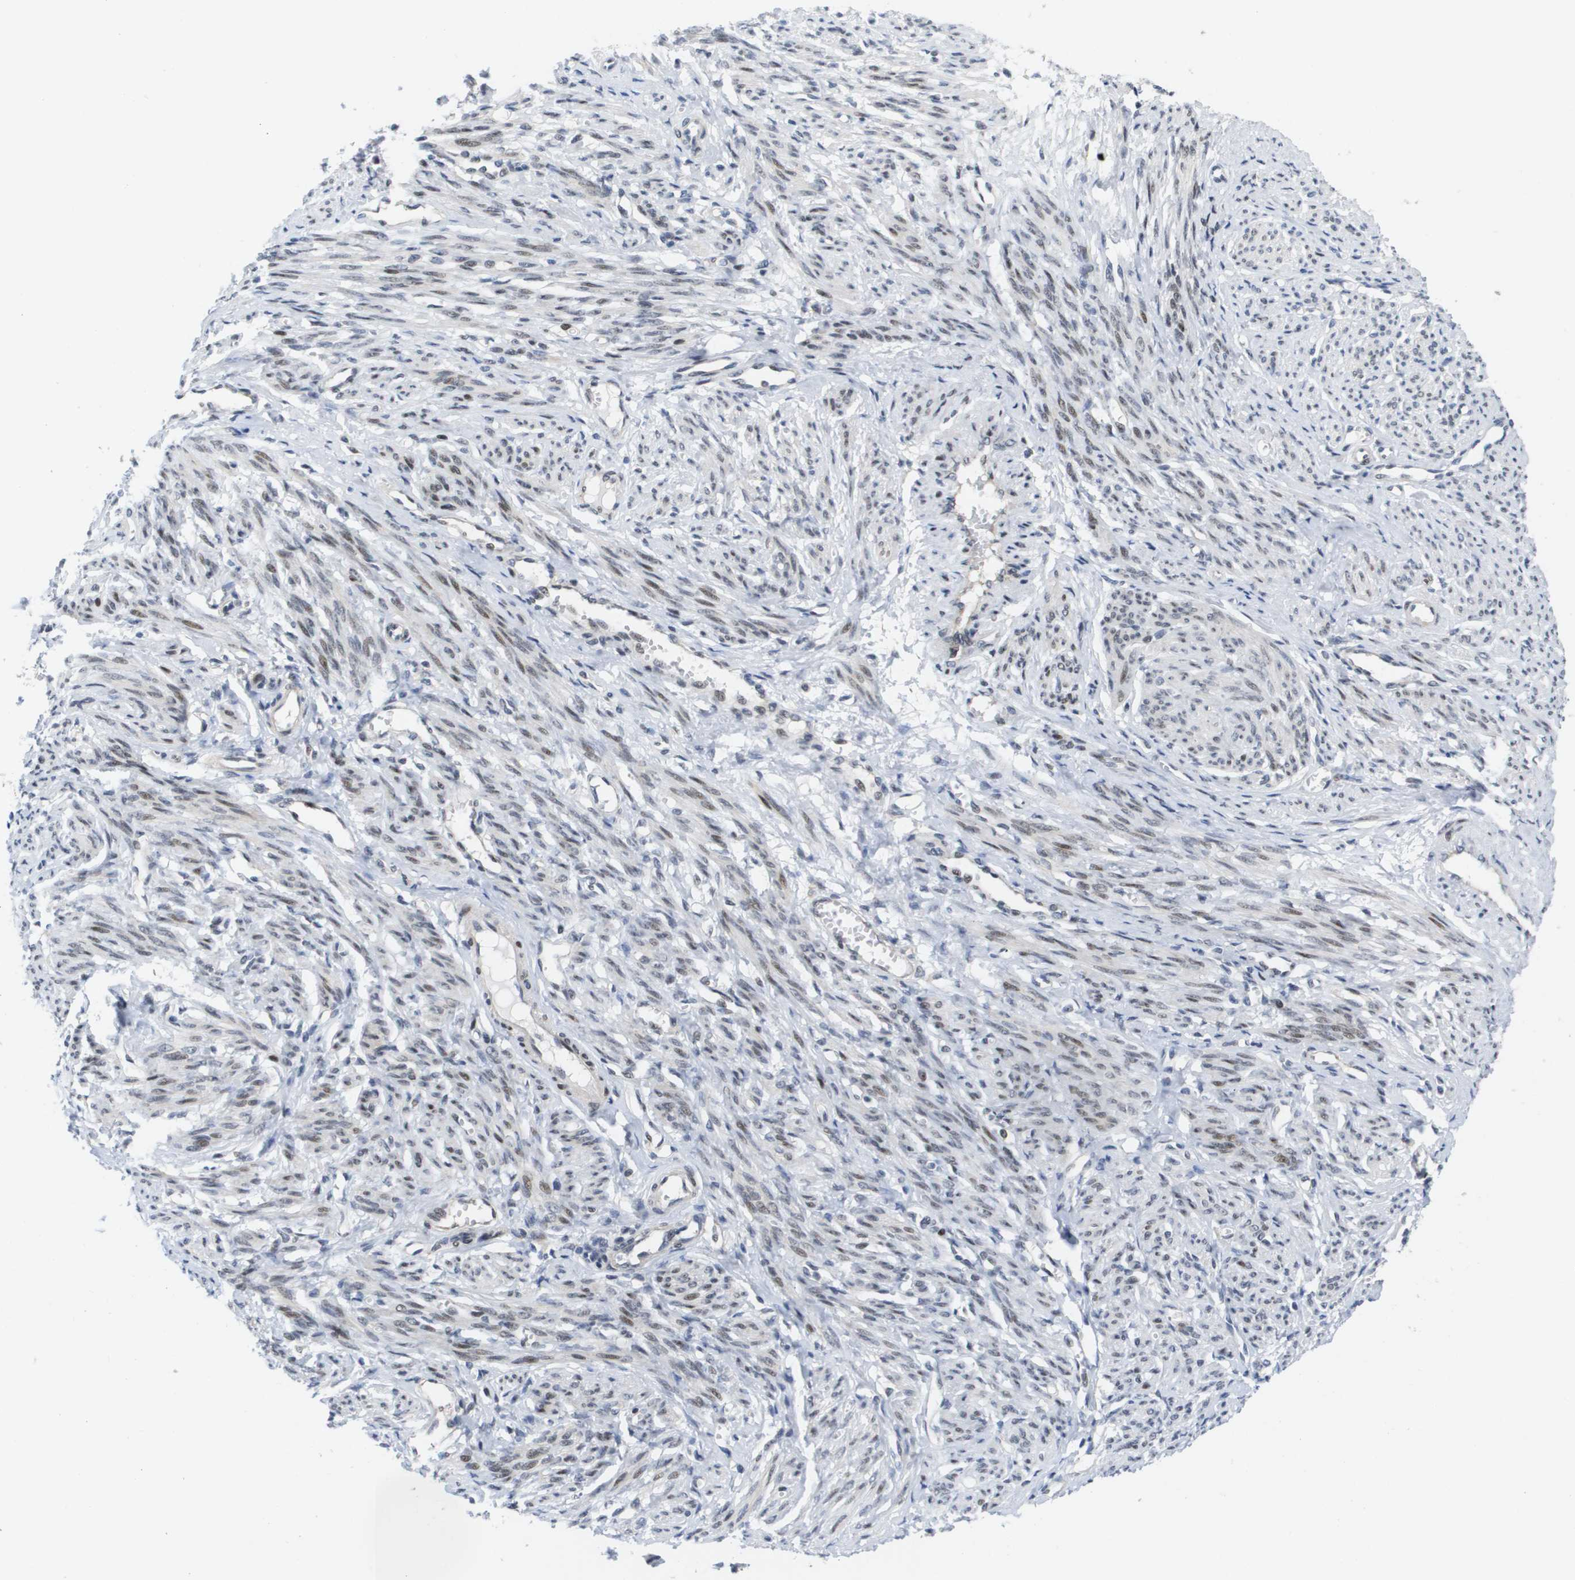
{"staining": {"intensity": "moderate", "quantity": "25%-75%", "location": "nuclear"}, "tissue": "smooth muscle", "cell_type": "Smooth muscle cells", "image_type": "normal", "snomed": [{"axis": "morphology", "description": "Normal tissue, NOS"}, {"axis": "topography", "description": "Smooth muscle"}], "caption": "Protein analysis of normal smooth muscle exhibits moderate nuclear staining in about 25%-75% of smooth muscle cells. (IHC, brightfield microscopy, high magnification).", "gene": "FKBP4", "patient": {"sex": "female", "age": 65}}